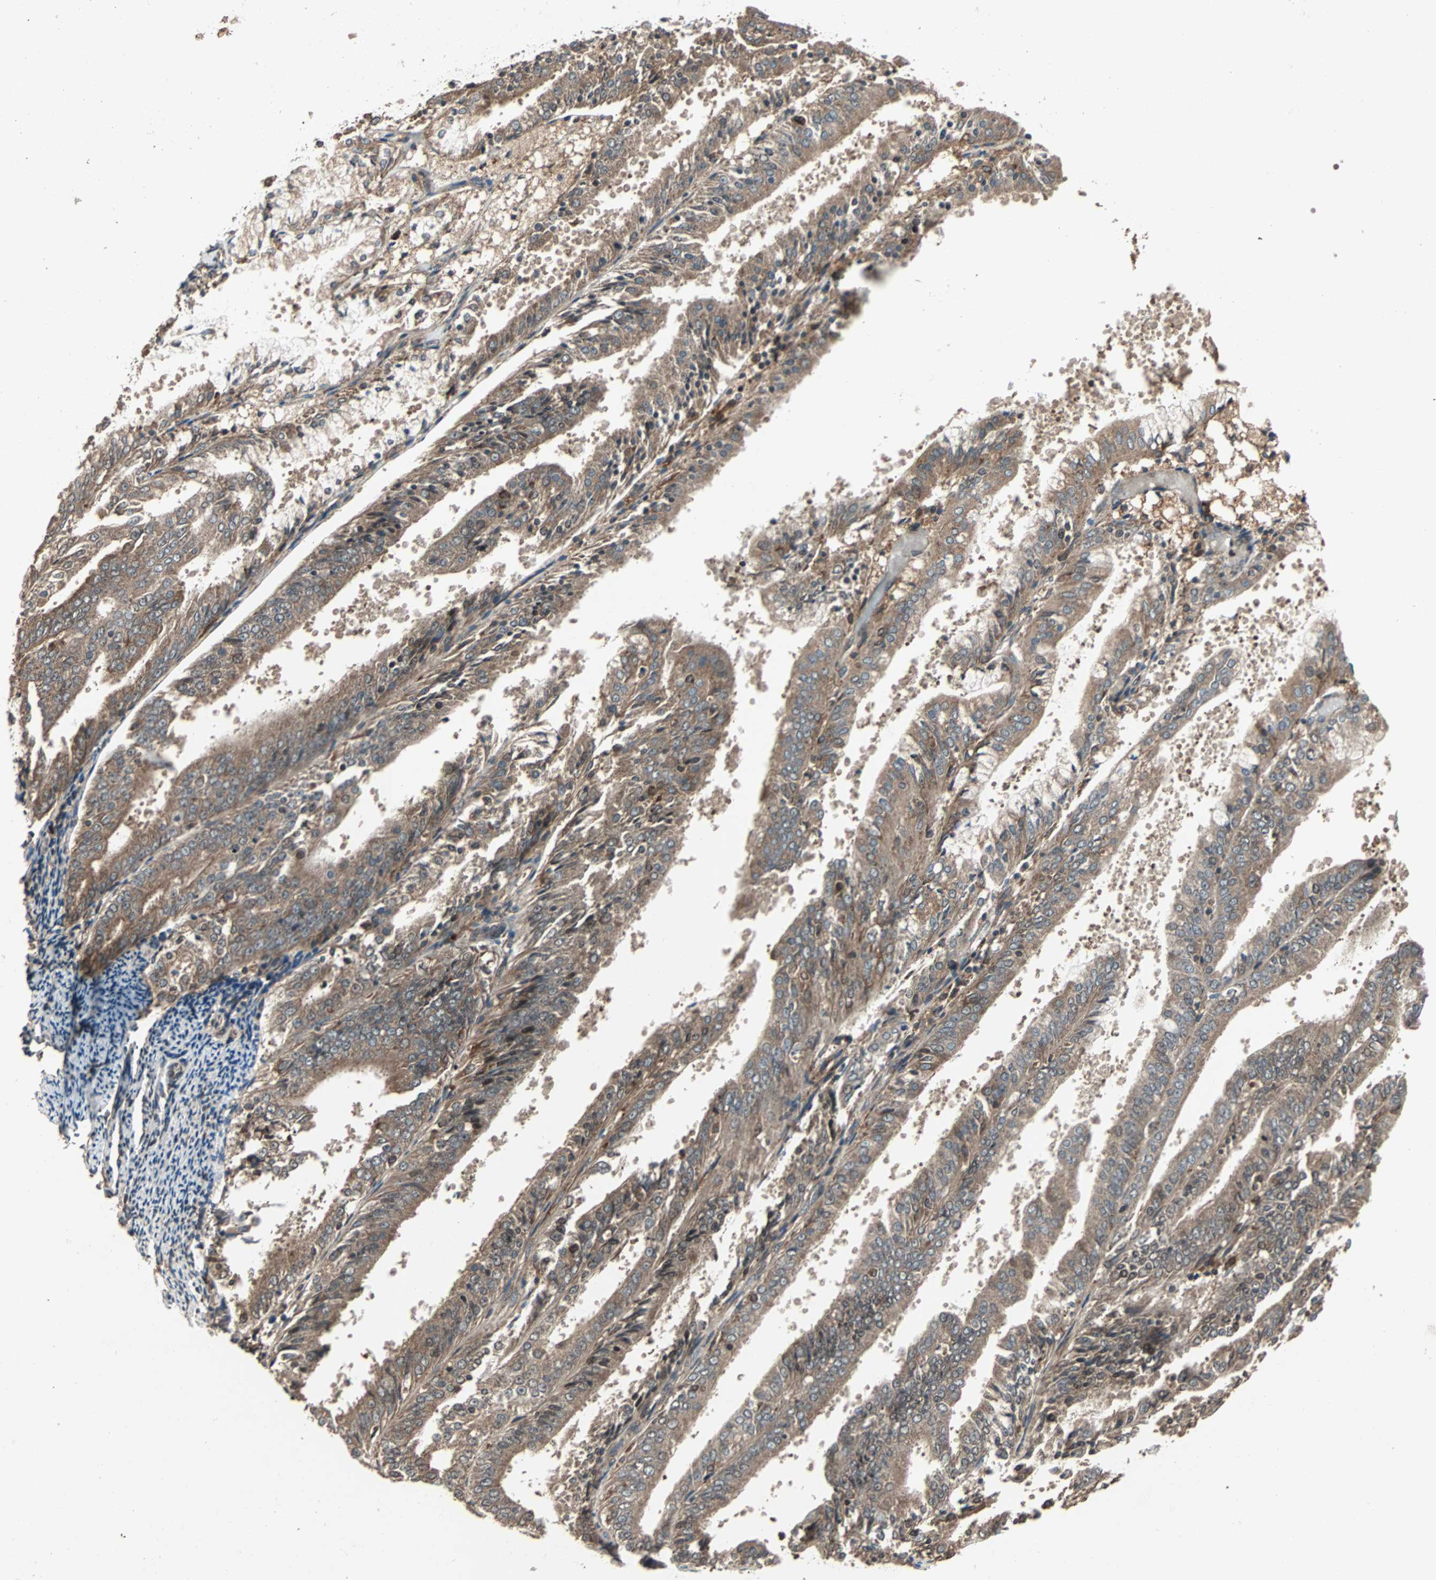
{"staining": {"intensity": "moderate", "quantity": ">75%", "location": "cytoplasmic/membranous"}, "tissue": "endometrial cancer", "cell_type": "Tumor cells", "image_type": "cancer", "snomed": [{"axis": "morphology", "description": "Adenocarcinoma, NOS"}, {"axis": "topography", "description": "Endometrium"}], "caption": "The photomicrograph exhibits immunohistochemical staining of endometrial adenocarcinoma. There is moderate cytoplasmic/membranous expression is present in approximately >75% of tumor cells.", "gene": "RAB7A", "patient": {"sex": "female", "age": 63}}